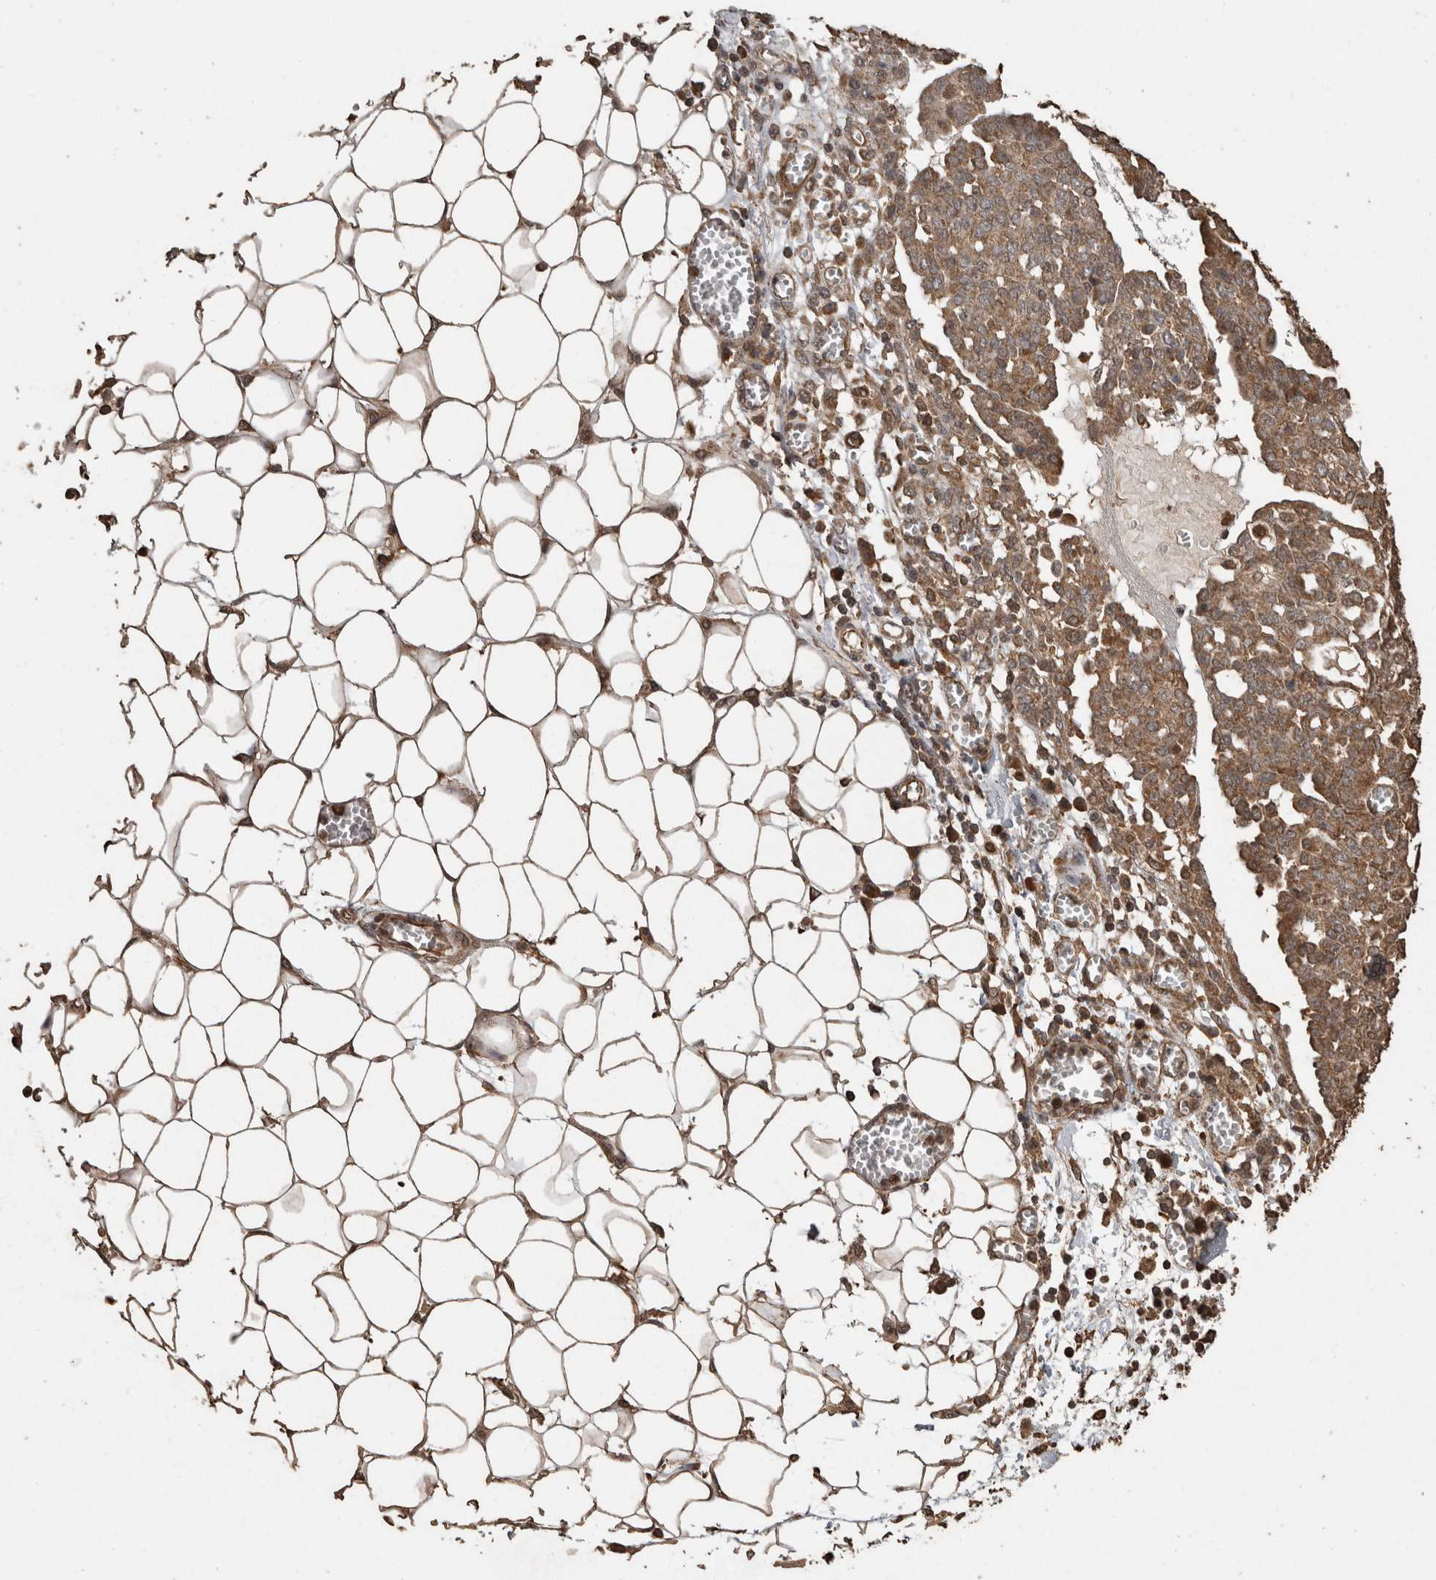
{"staining": {"intensity": "moderate", "quantity": ">75%", "location": "cytoplasmic/membranous"}, "tissue": "ovarian cancer", "cell_type": "Tumor cells", "image_type": "cancer", "snomed": [{"axis": "morphology", "description": "Cystadenocarcinoma, serous, NOS"}, {"axis": "topography", "description": "Soft tissue"}, {"axis": "topography", "description": "Ovary"}], "caption": "Protein staining of ovarian serous cystadenocarcinoma tissue reveals moderate cytoplasmic/membranous expression in approximately >75% of tumor cells.", "gene": "PINK1", "patient": {"sex": "female", "age": 57}}